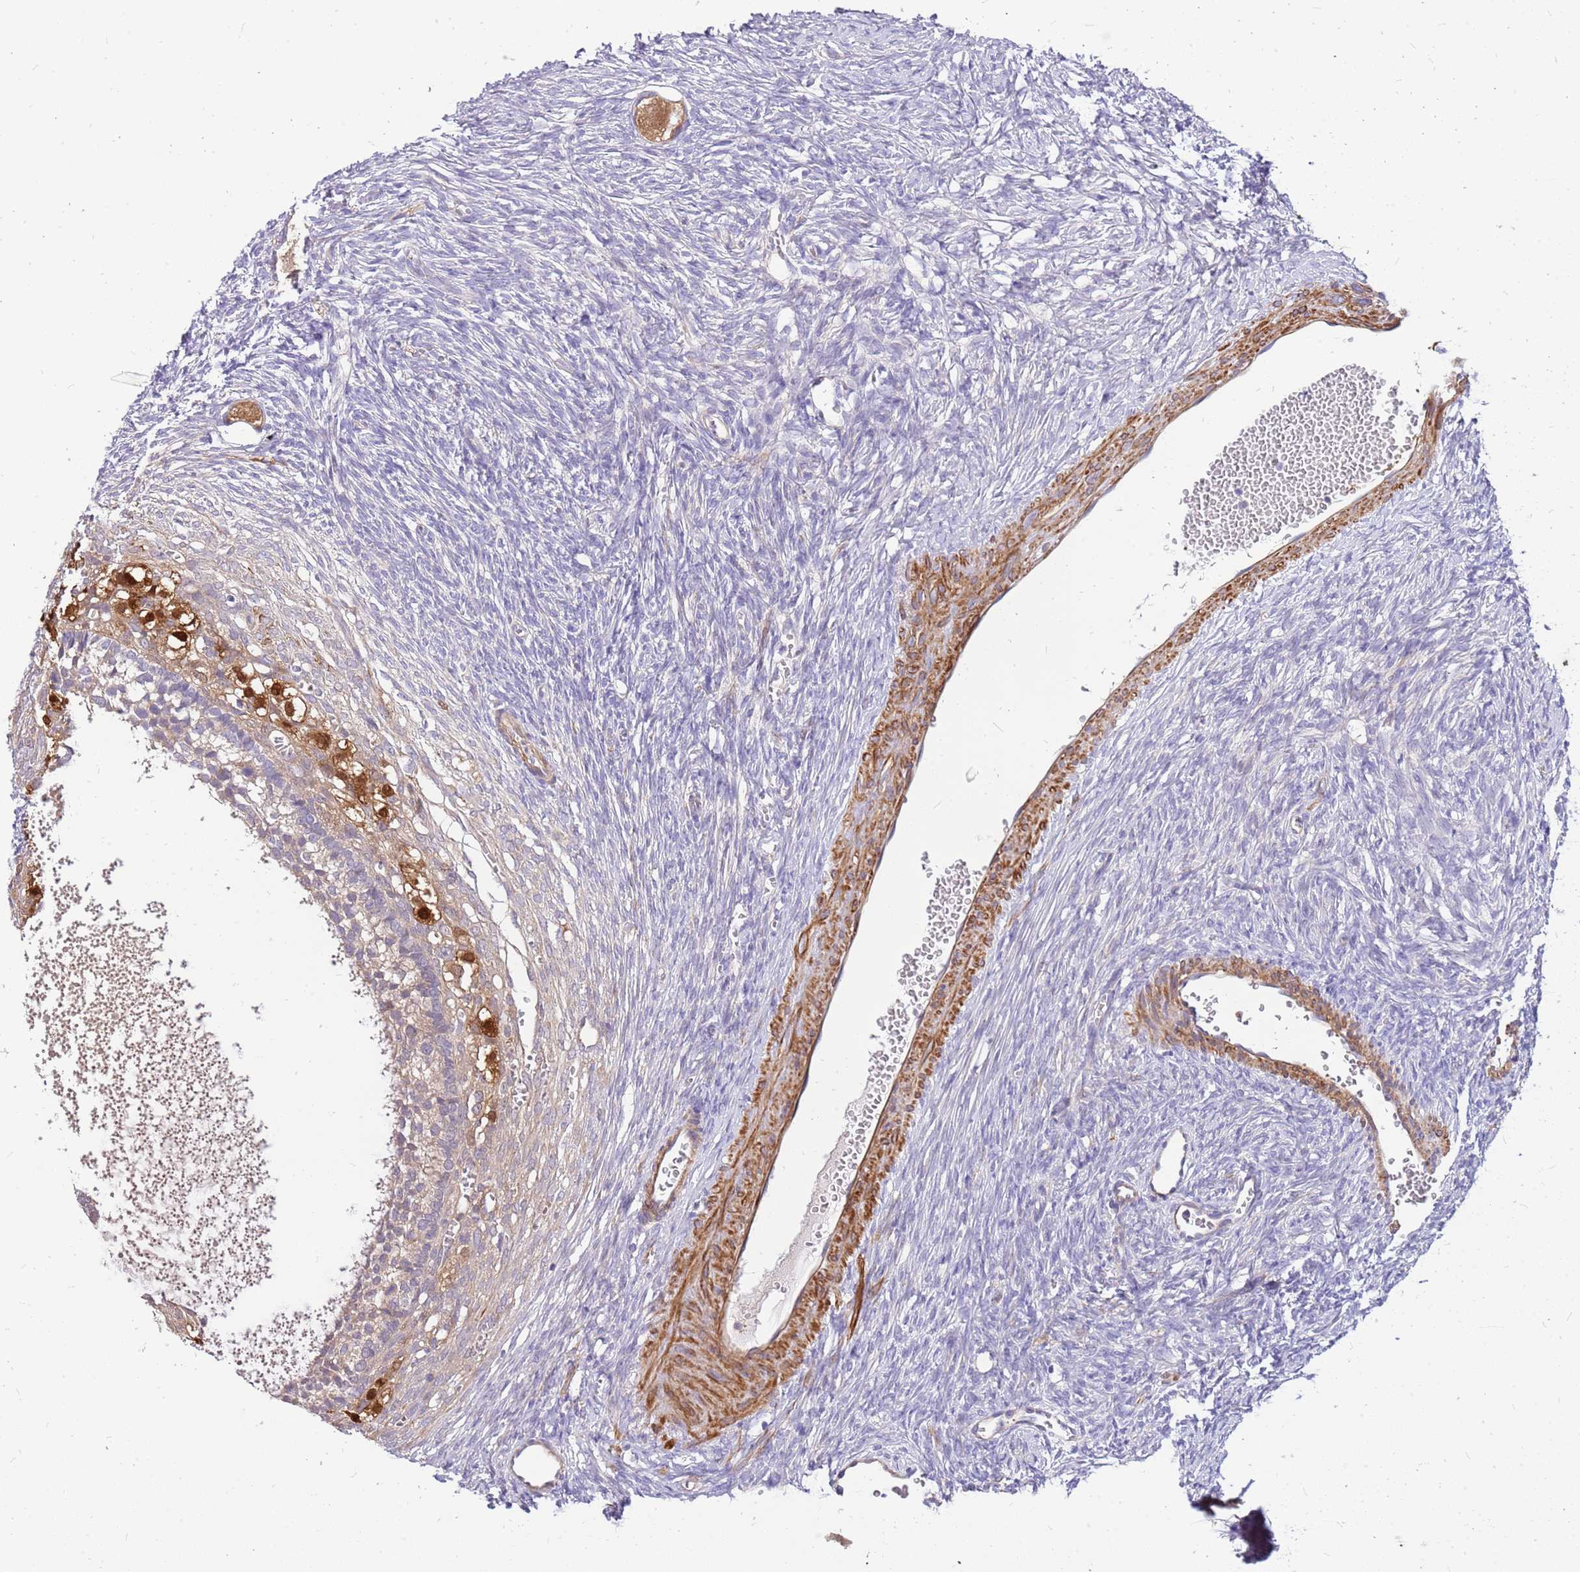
{"staining": {"intensity": "moderate", "quantity": ">75%", "location": "cytoplasmic/membranous"}, "tissue": "ovary", "cell_type": "Follicle cells", "image_type": "normal", "snomed": [{"axis": "morphology", "description": "Normal tissue, NOS"}, {"axis": "morphology", "description": "Developmental malformation"}, {"axis": "topography", "description": "Ovary"}], "caption": "Moderate cytoplasmic/membranous positivity for a protein is present in approximately >75% of follicle cells of normal ovary using immunohistochemistry (IHC).", "gene": "MVD", "patient": {"sex": "female", "age": 39}}